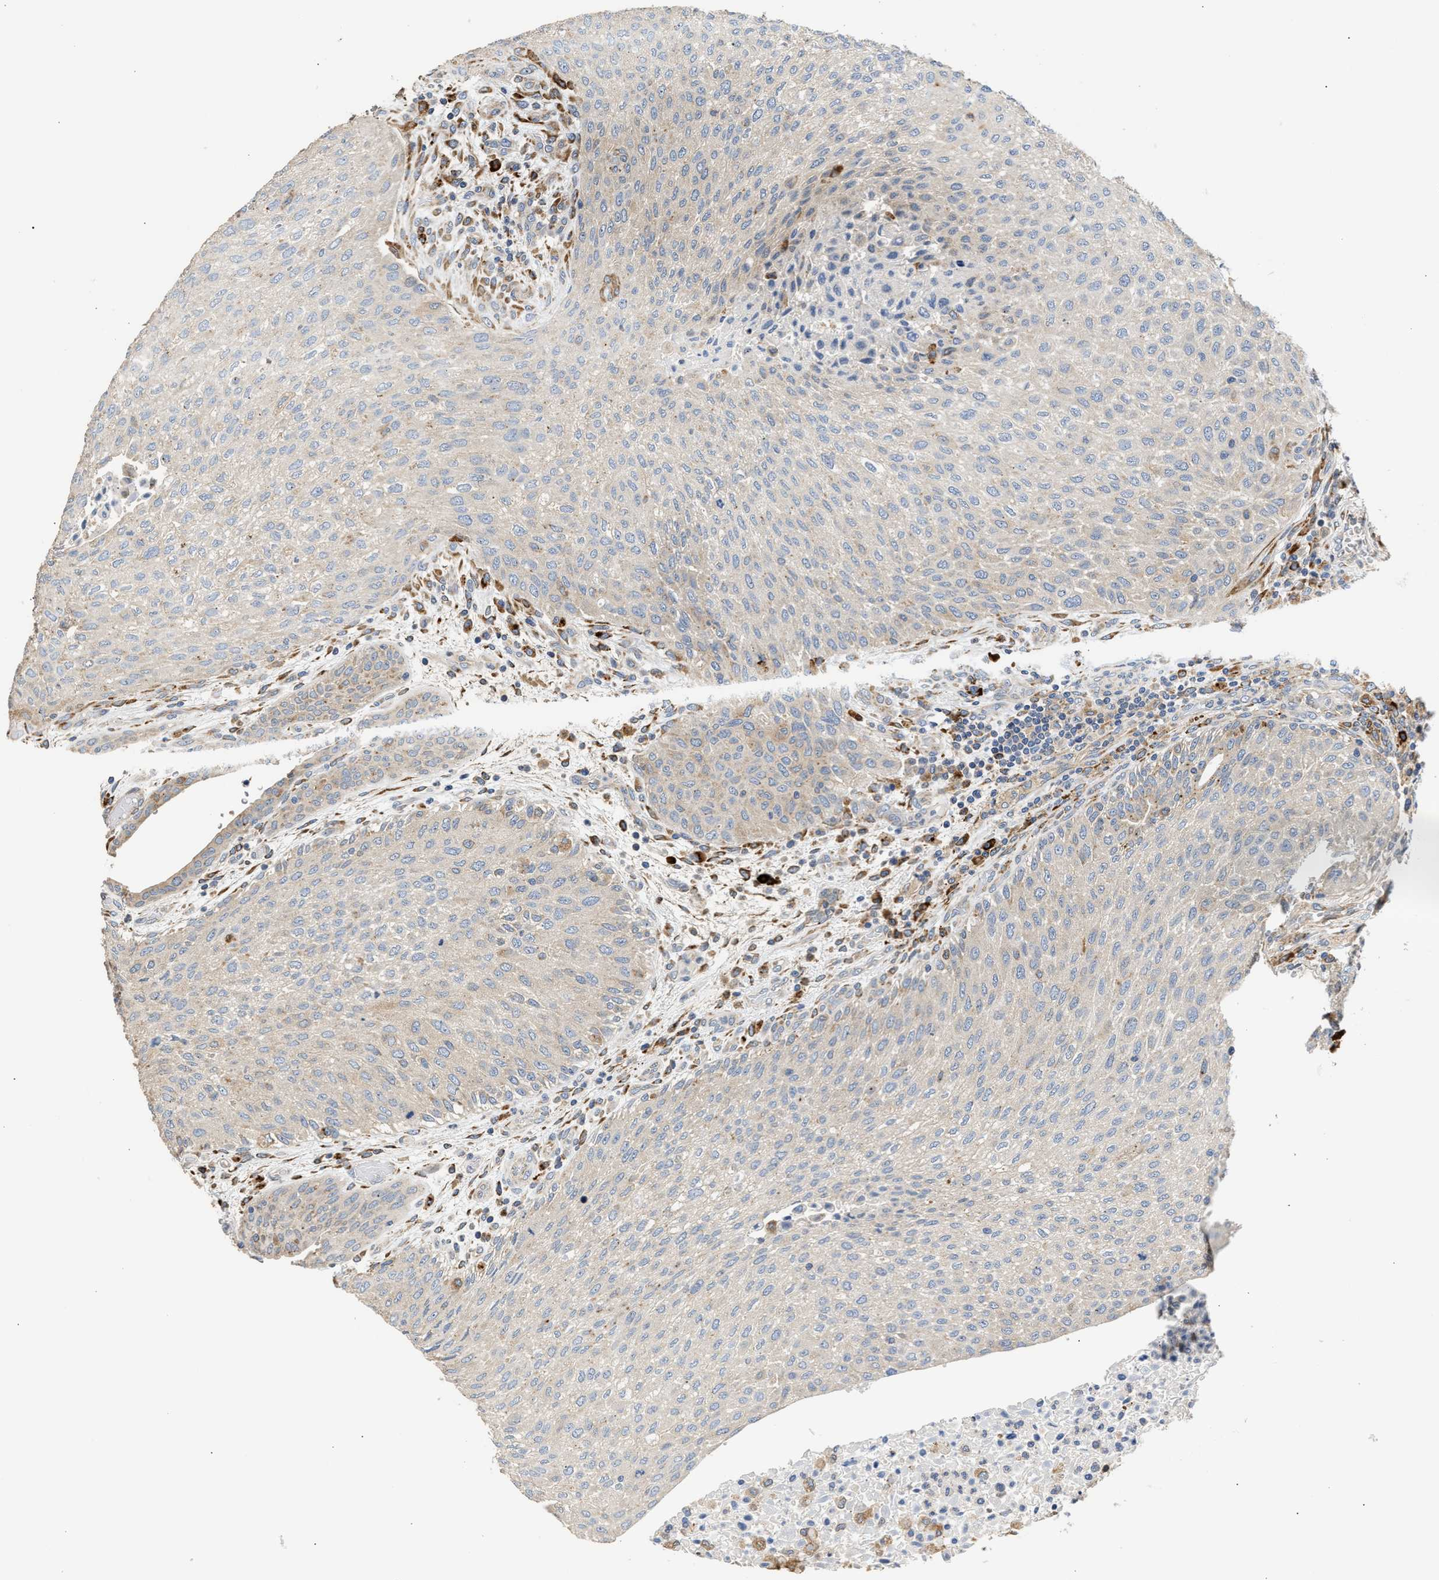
{"staining": {"intensity": "moderate", "quantity": "<25%", "location": "cytoplasmic/membranous"}, "tissue": "urothelial cancer", "cell_type": "Tumor cells", "image_type": "cancer", "snomed": [{"axis": "morphology", "description": "Urothelial carcinoma, Low grade"}, {"axis": "morphology", "description": "Urothelial carcinoma, High grade"}, {"axis": "topography", "description": "Urinary bladder"}], "caption": "There is low levels of moderate cytoplasmic/membranous expression in tumor cells of urothelial cancer, as demonstrated by immunohistochemical staining (brown color).", "gene": "AMZ1", "patient": {"sex": "male", "age": 35}}